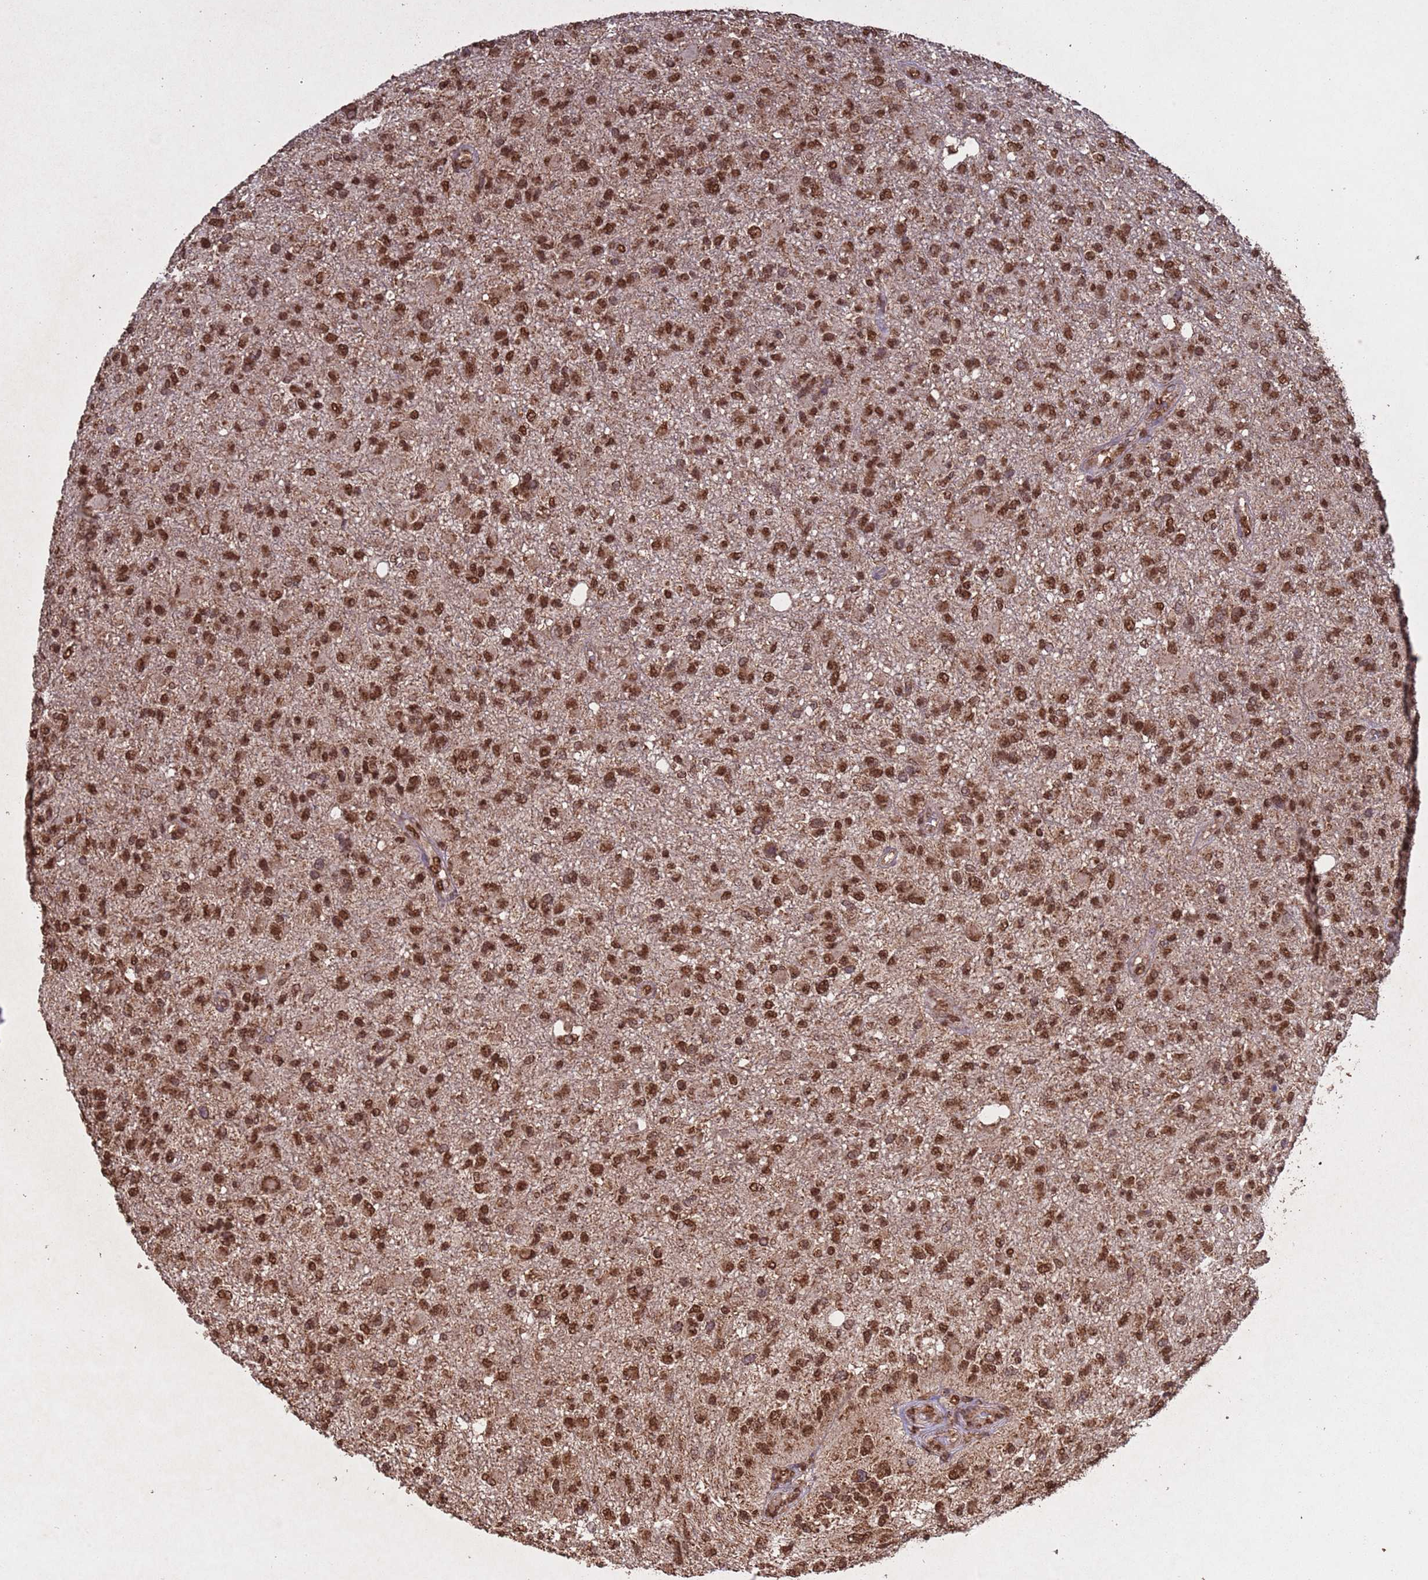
{"staining": {"intensity": "moderate", "quantity": ">75%", "location": "nuclear"}, "tissue": "glioma", "cell_type": "Tumor cells", "image_type": "cancer", "snomed": [{"axis": "morphology", "description": "Glioma, malignant, High grade"}, {"axis": "topography", "description": "Brain"}], "caption": "Glioma stained with DAB (3,3'-diaminobenzidine) immunohistochemistry exhibits medium levels of moderate nuclear expression in approximately >75% of tumor cells.", "gene": "HDAC10", "patient": {"sex": "female", "age": 74}}